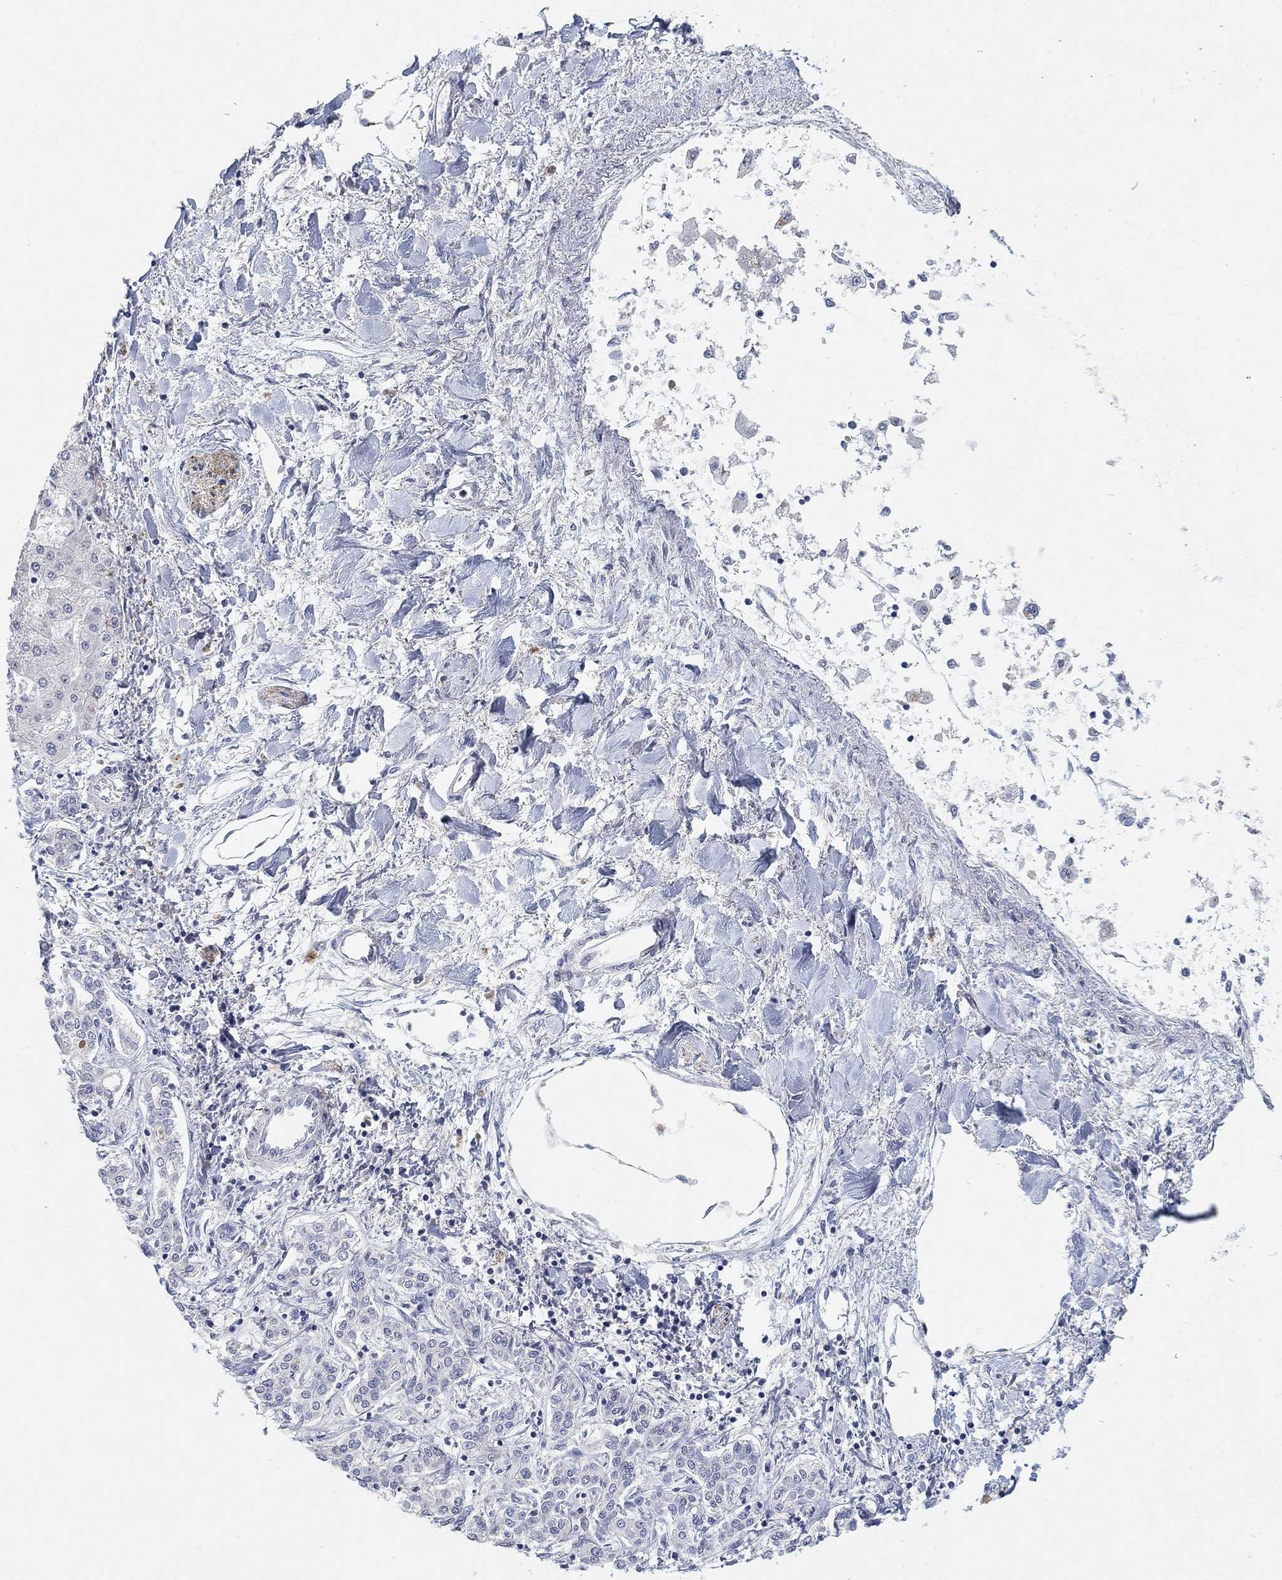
{"staining": {"intensity": "negative", "quantity": "none", "location": "none"}, "tissue": "liver cancer", "cell_type": "Tumor cells", "image_type": "cancer", "snomed": [{"axis": "morphology", "description": "Cholangiocarcinoma"}, {"axis": "topography", "description": "Liver"}], "caption": "DAB (3,3'-diaminobenzidine) immunohistochemical staining of cholangiocarcinoma (liver) reveals no significant expression in tumor cells.", "gene": "VAT1L", "patient": {"sex": "female", "age": 64}}